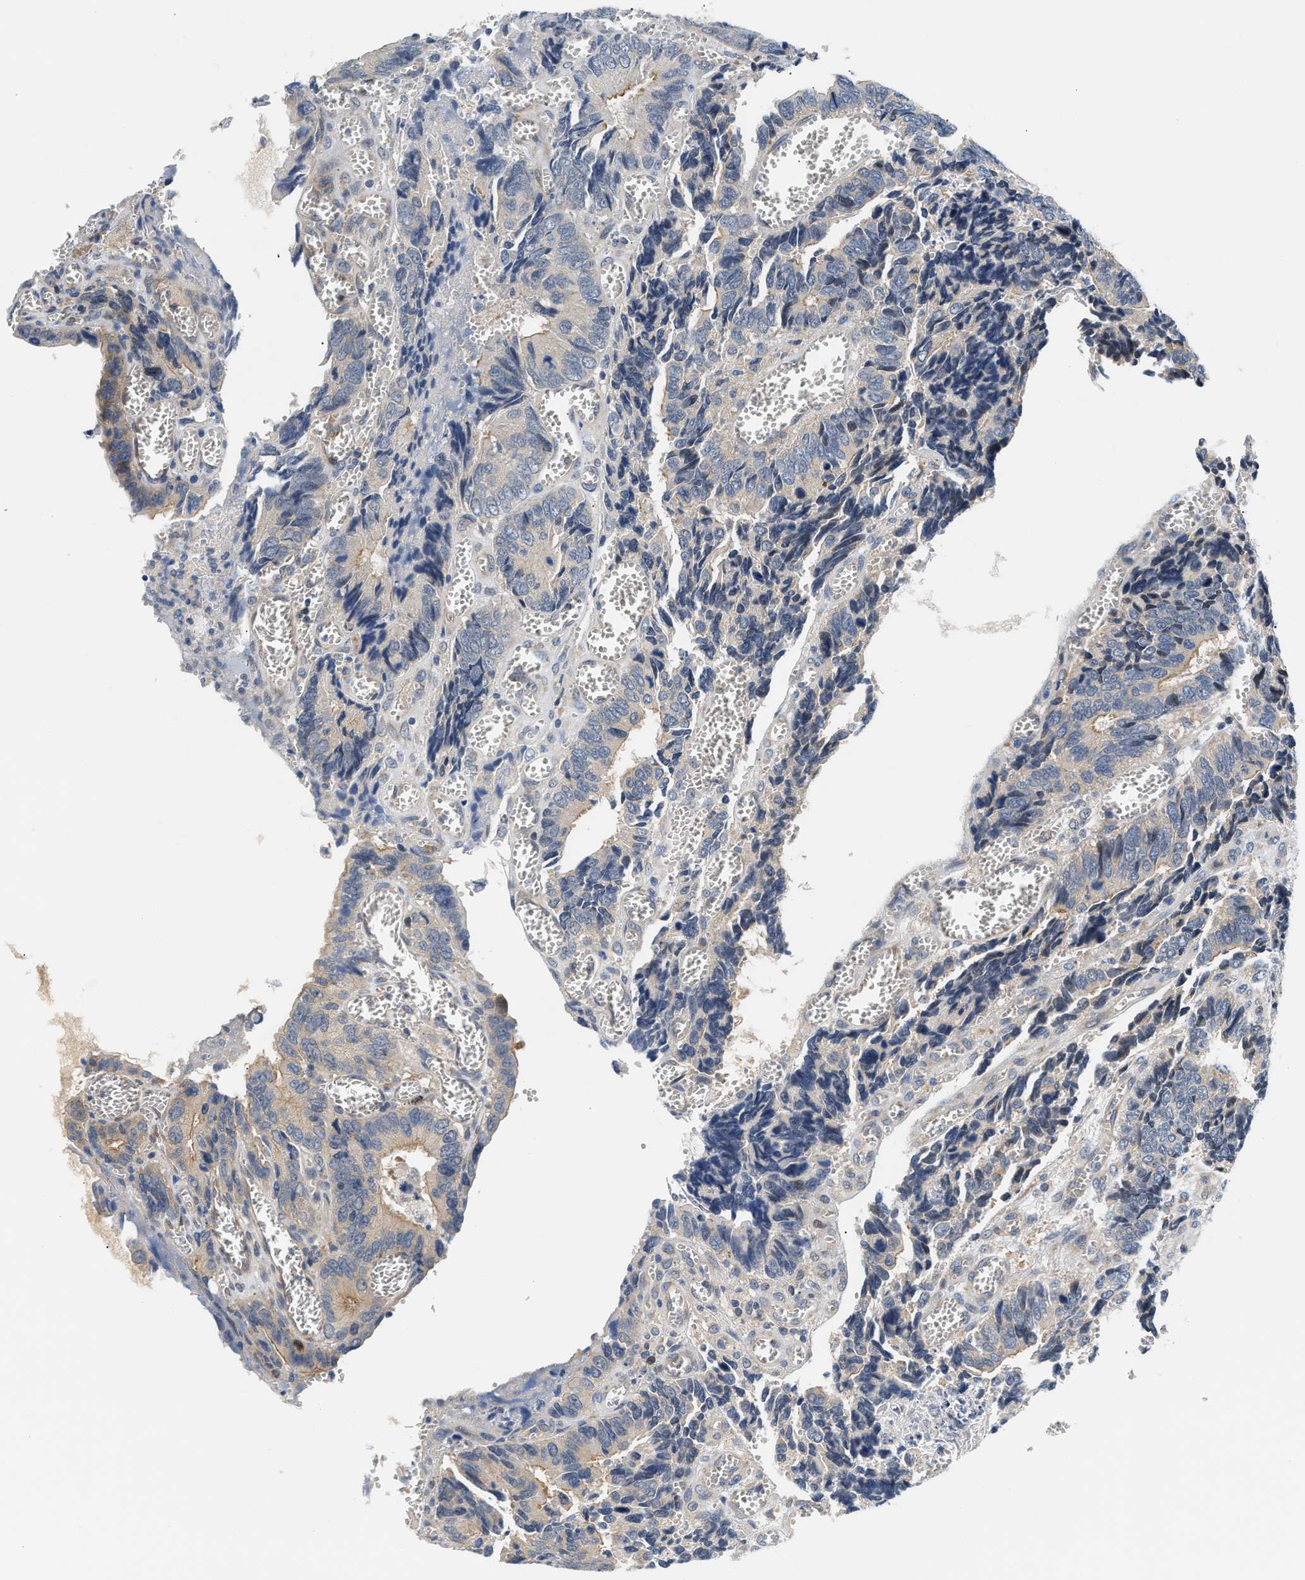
{"staining": {"intensity": "moderate", "quantity": "<25%", "location": "cytoplasmic/membranous"}, "tissue": "colorectal cancer", "cell_type": "Tumor cells", "image_type": "cancer", "snomed": [{"axis": "morphology", "description": "Adenocarcinoma, NOS"}, {"axis": "topography", "description": "Colon"}], "caption": "This image demonstrates colorectal cancer stained with immunohistochemistry to label a protein in brown. The cytoplasmic/membranous of tumor cells show moderate positivity for the protein. Nuclei are counter-stained blue.", "gene": "TNIP2", "patient": {"sex": "male", "age": 72}}